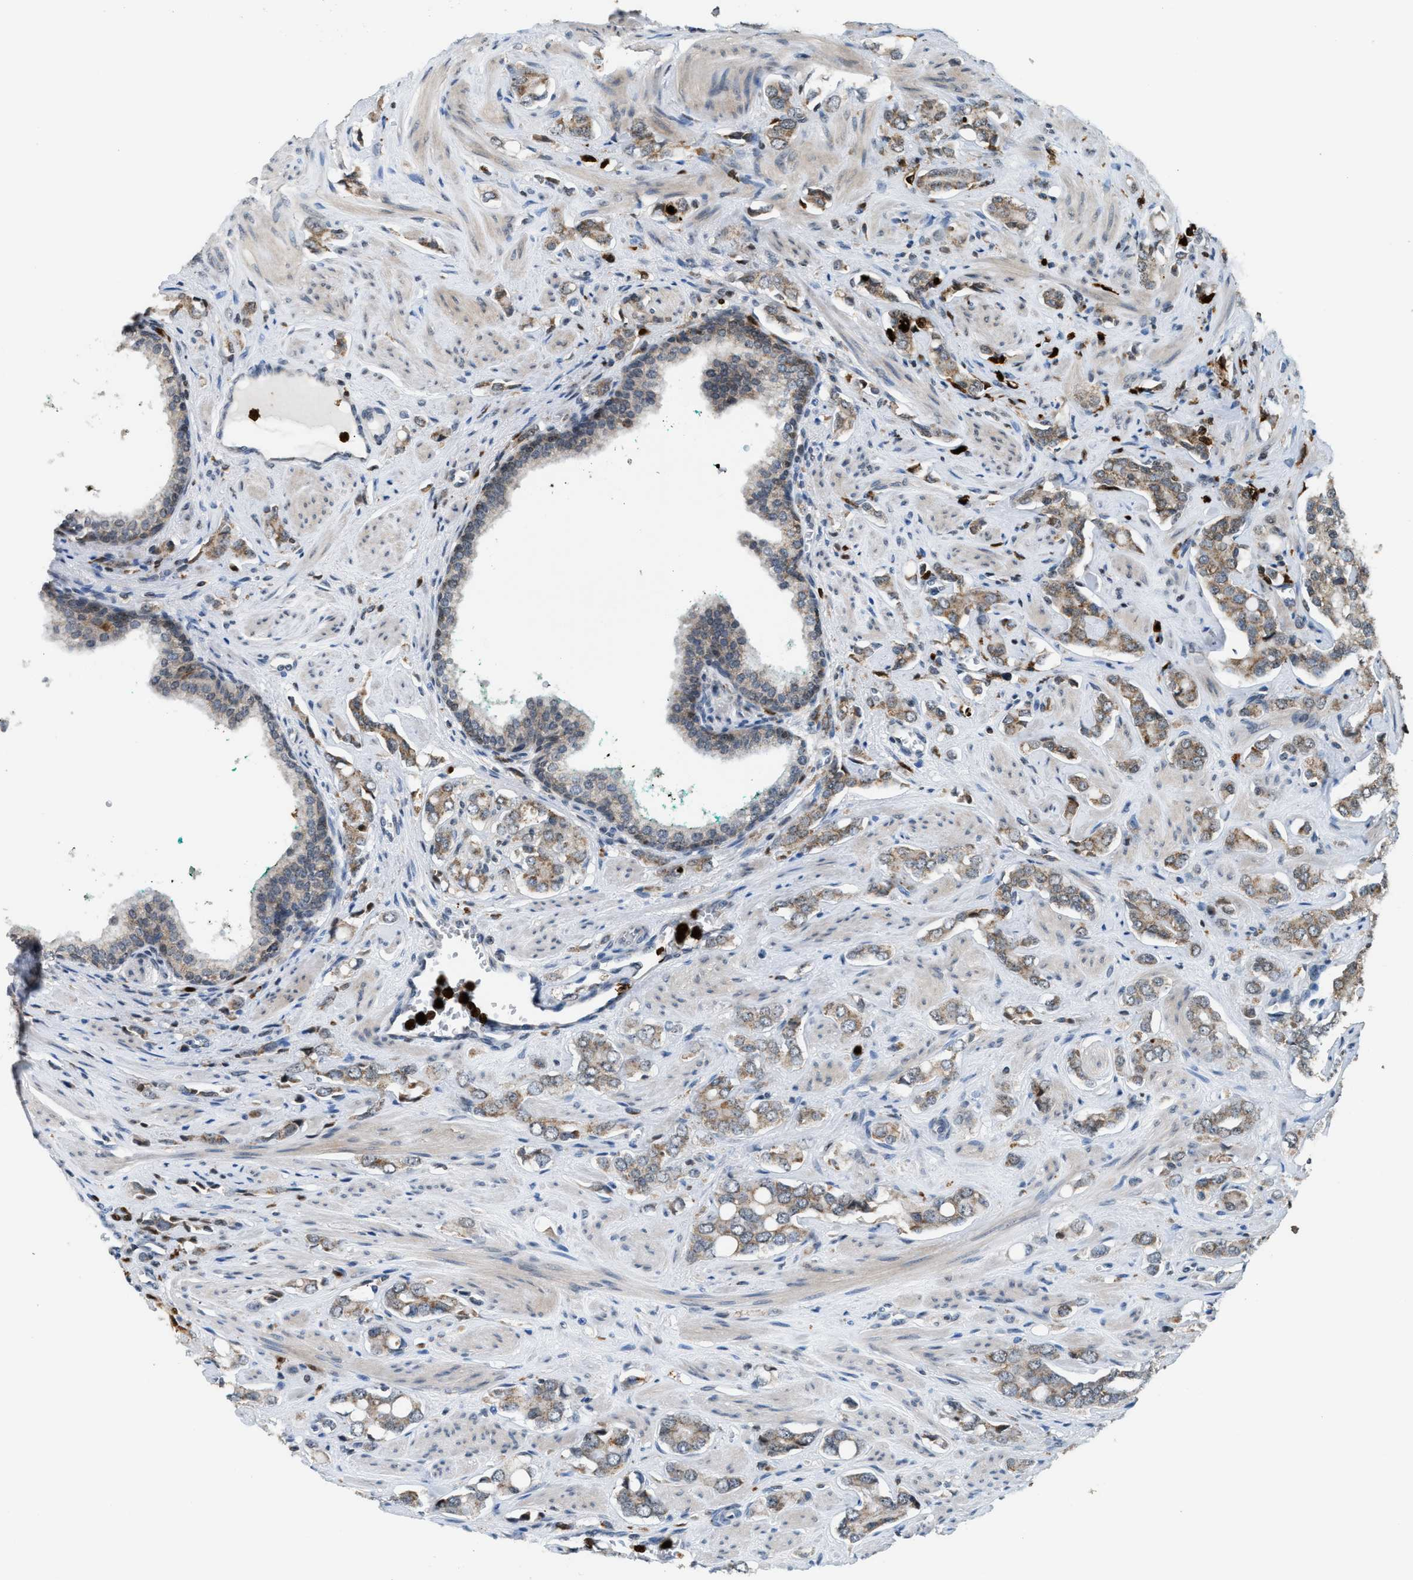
{"staining": {"intensity": "moderate", "quantity": ">75%", "location": "cytoplasmic/membranous"}, "tissue": "prostate cancer", "cell_type": "Tumor cells", "image_type": "cancer", "snomed": [{"axis": "morphology", "description": "Adenocarcinoma, High grade"}, {"axis": "topography", "description": "Prostate"}], "caption": "Prostate cancer stained with DAB (3,3'-diaminobenzidine) IHC demonstrates medium levels of moderate cytoplasmic/membranous expression in about >75% of tumor cells. The protein is shown in brown color, while the nuclei are stained blue.", "gene": "PRUNE2", "patient": {"sex": "male", "age": 52}}